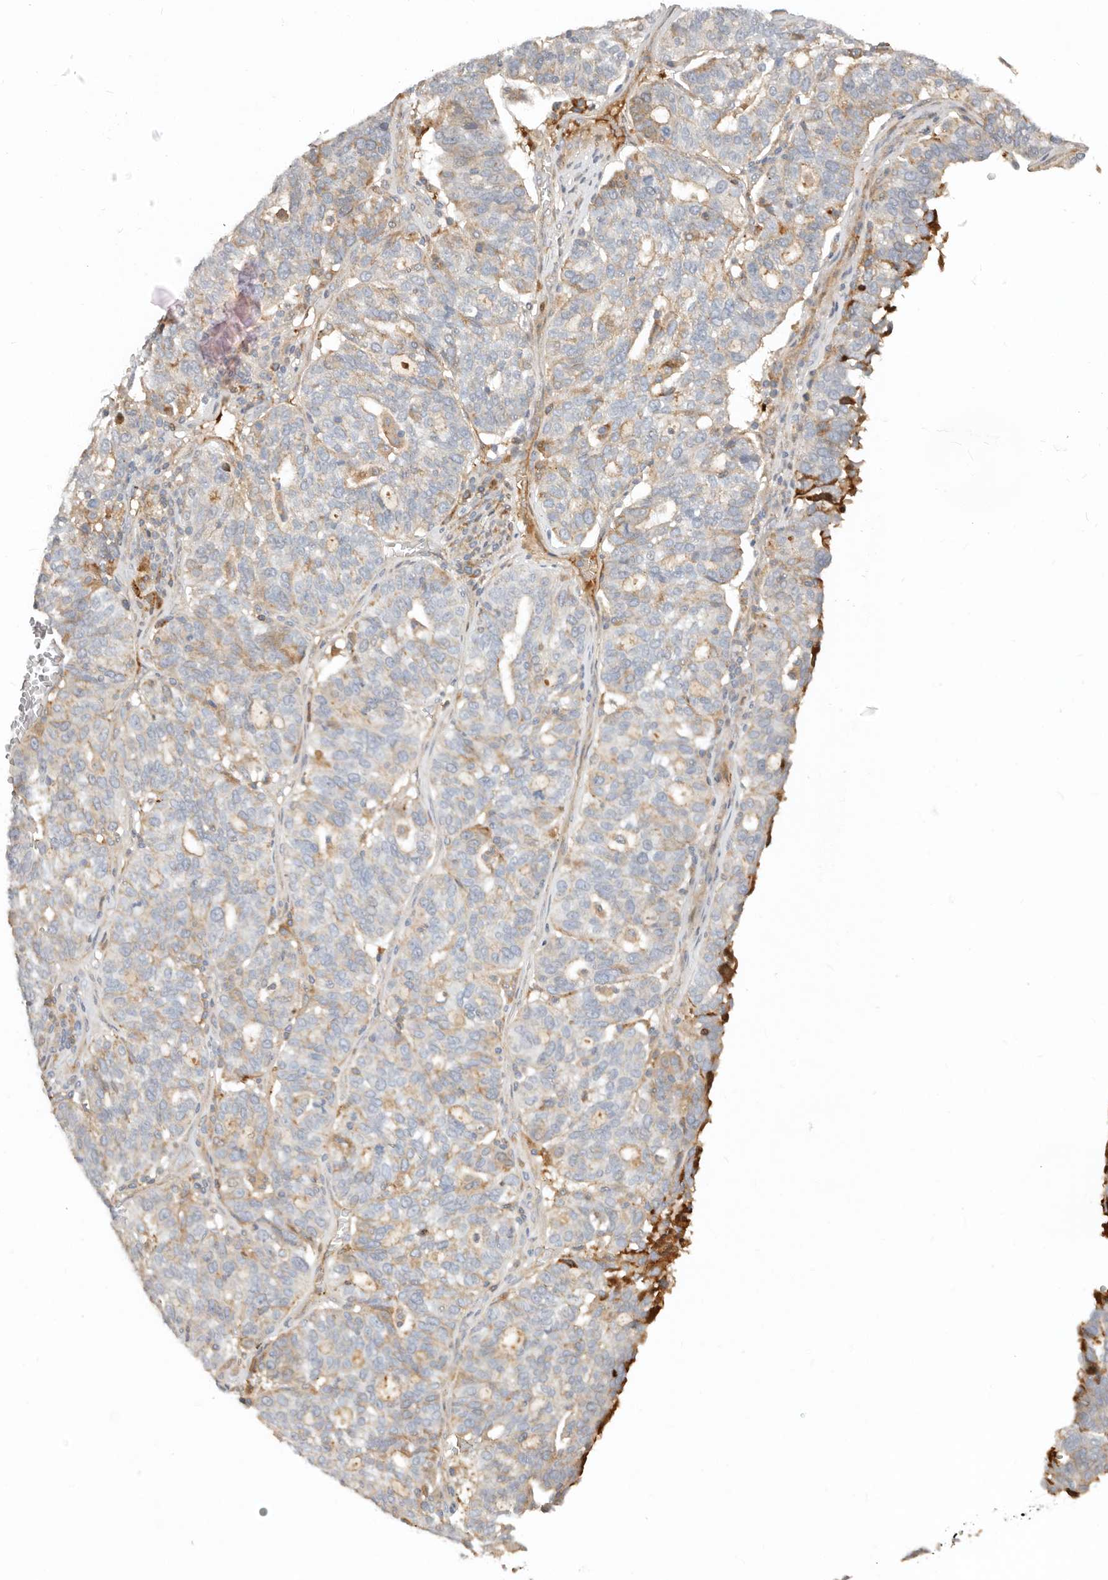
{"staining": {"intensity": "weak", "quantity": "<25%", "location": "cytoplasmic/membranous"}, "tissue": "ovarian cancer", "cell_type": "Tumor cells", "image_type": "cancer", "snomed": [{"axis": "morphology", "description": "Cystadenocarcinoma, serous, NOS"}, {"axis": "topography", "description": "Ovary"}], "caption": "Immunohistochemistry (IHC) of human ovarian cancer exhibits no staining in tumor cells. (DAB (3,3'-diaminobenzidine) IHC with hematoxylin counter stain).", "gene": "MTFR2", "patient": {"sex": "female", "age": 59}}